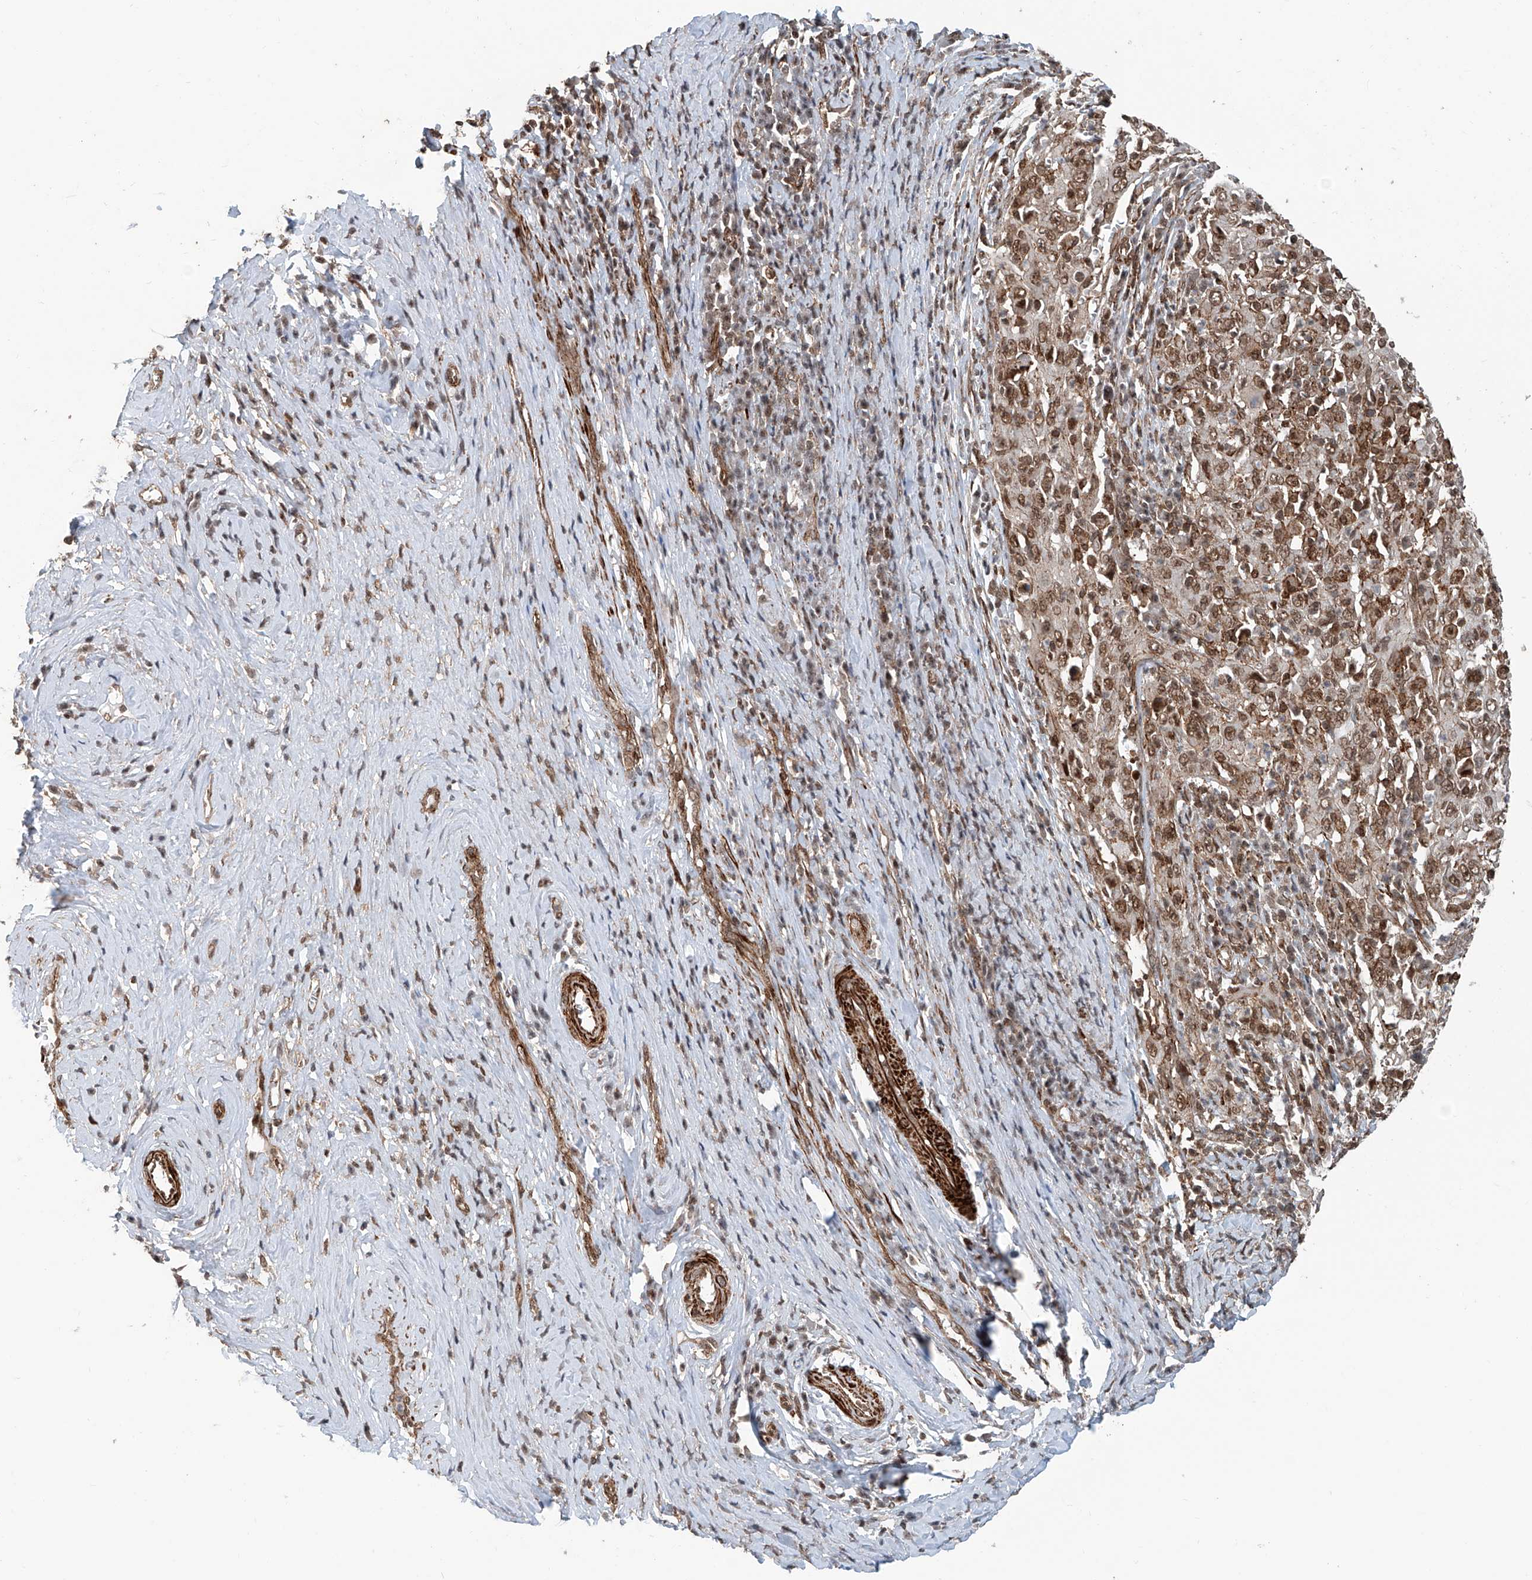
{"staining": {"intensity": "moderate", "quantity": ">75%", "location": "nuclear"}, "tissue": "cervical cancer", "cell_type": "Tumor cells", "image_type": "cancer", "snomed": [{"axis": "morphology", "description": "Squamous cell carcinoma, NOS"}, {"axis": "topography", "description": "Cervix"}], "caption": "Cervical squamous cell carcinoma stained with immunohistochemistry exhibits moderate nuclear staining in approximately >75% of tumor cells. Using DAB (3,3'-diaminobenzidine) (brown) and hematoxylin (blue) stains, captured at high magnification using brightfield microscopy.", "gene": "SDE2", "patient": {"sex": "female", "age": 46}}